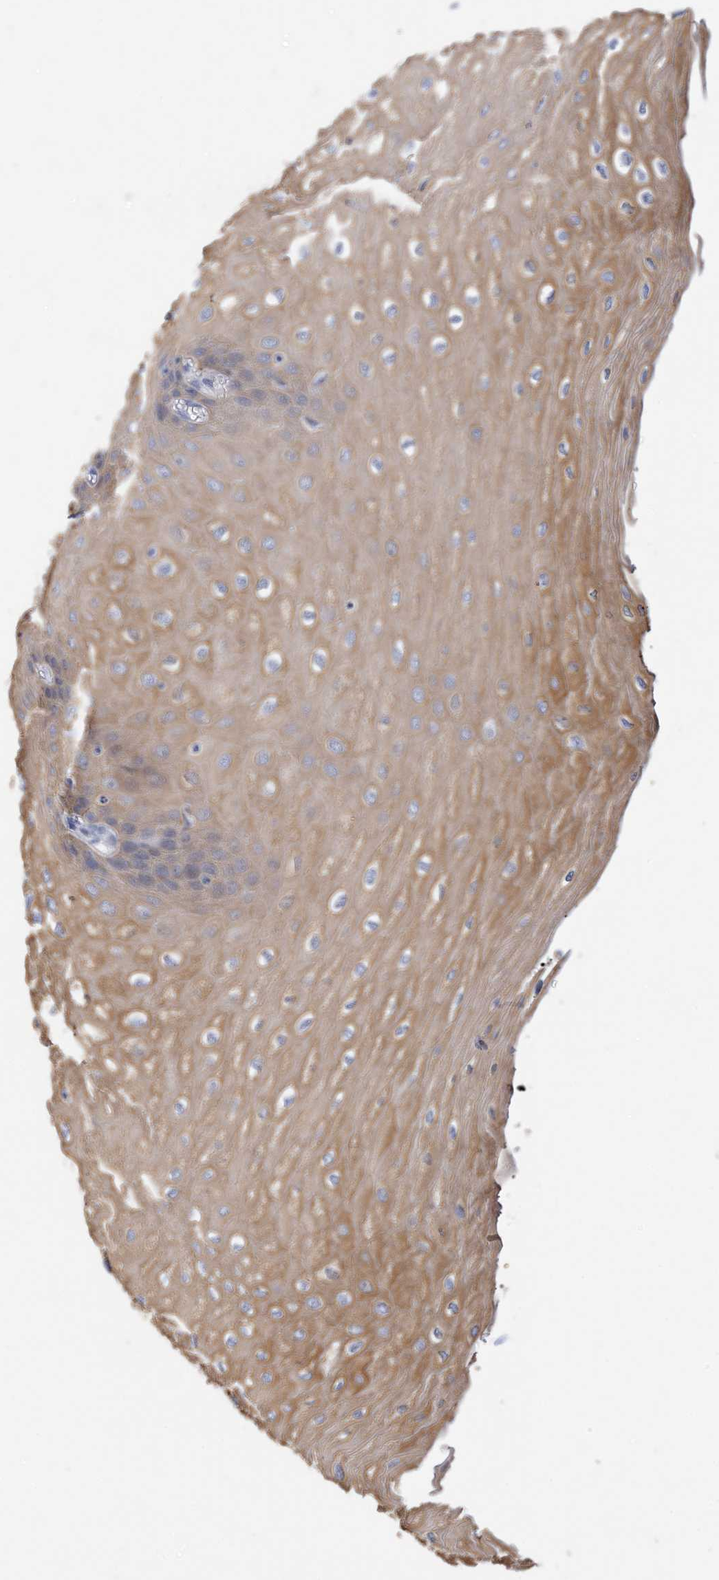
{"staining": {"intensity": "moderate", "quantity": ">75%", "location": "cytoplasmic/membranous"}, "tissue": "esophagus", "cell_type": "Squamous epithelial cells", "image_type": "normal", "snomed": [{"axis": "morphology", "description": "Normal tissue, NOS"}, {"axis": "topography", "description": "Esophagus"}], "caption": "Immunohistochemical staining of unremarkable human esophagus demonstrates moderate cytoplasmic/membranous protein expression in approximately >75% of squamous epithelial cells.", "gene": "PLK4", "patient": {"sex": "male", "age": 60}}